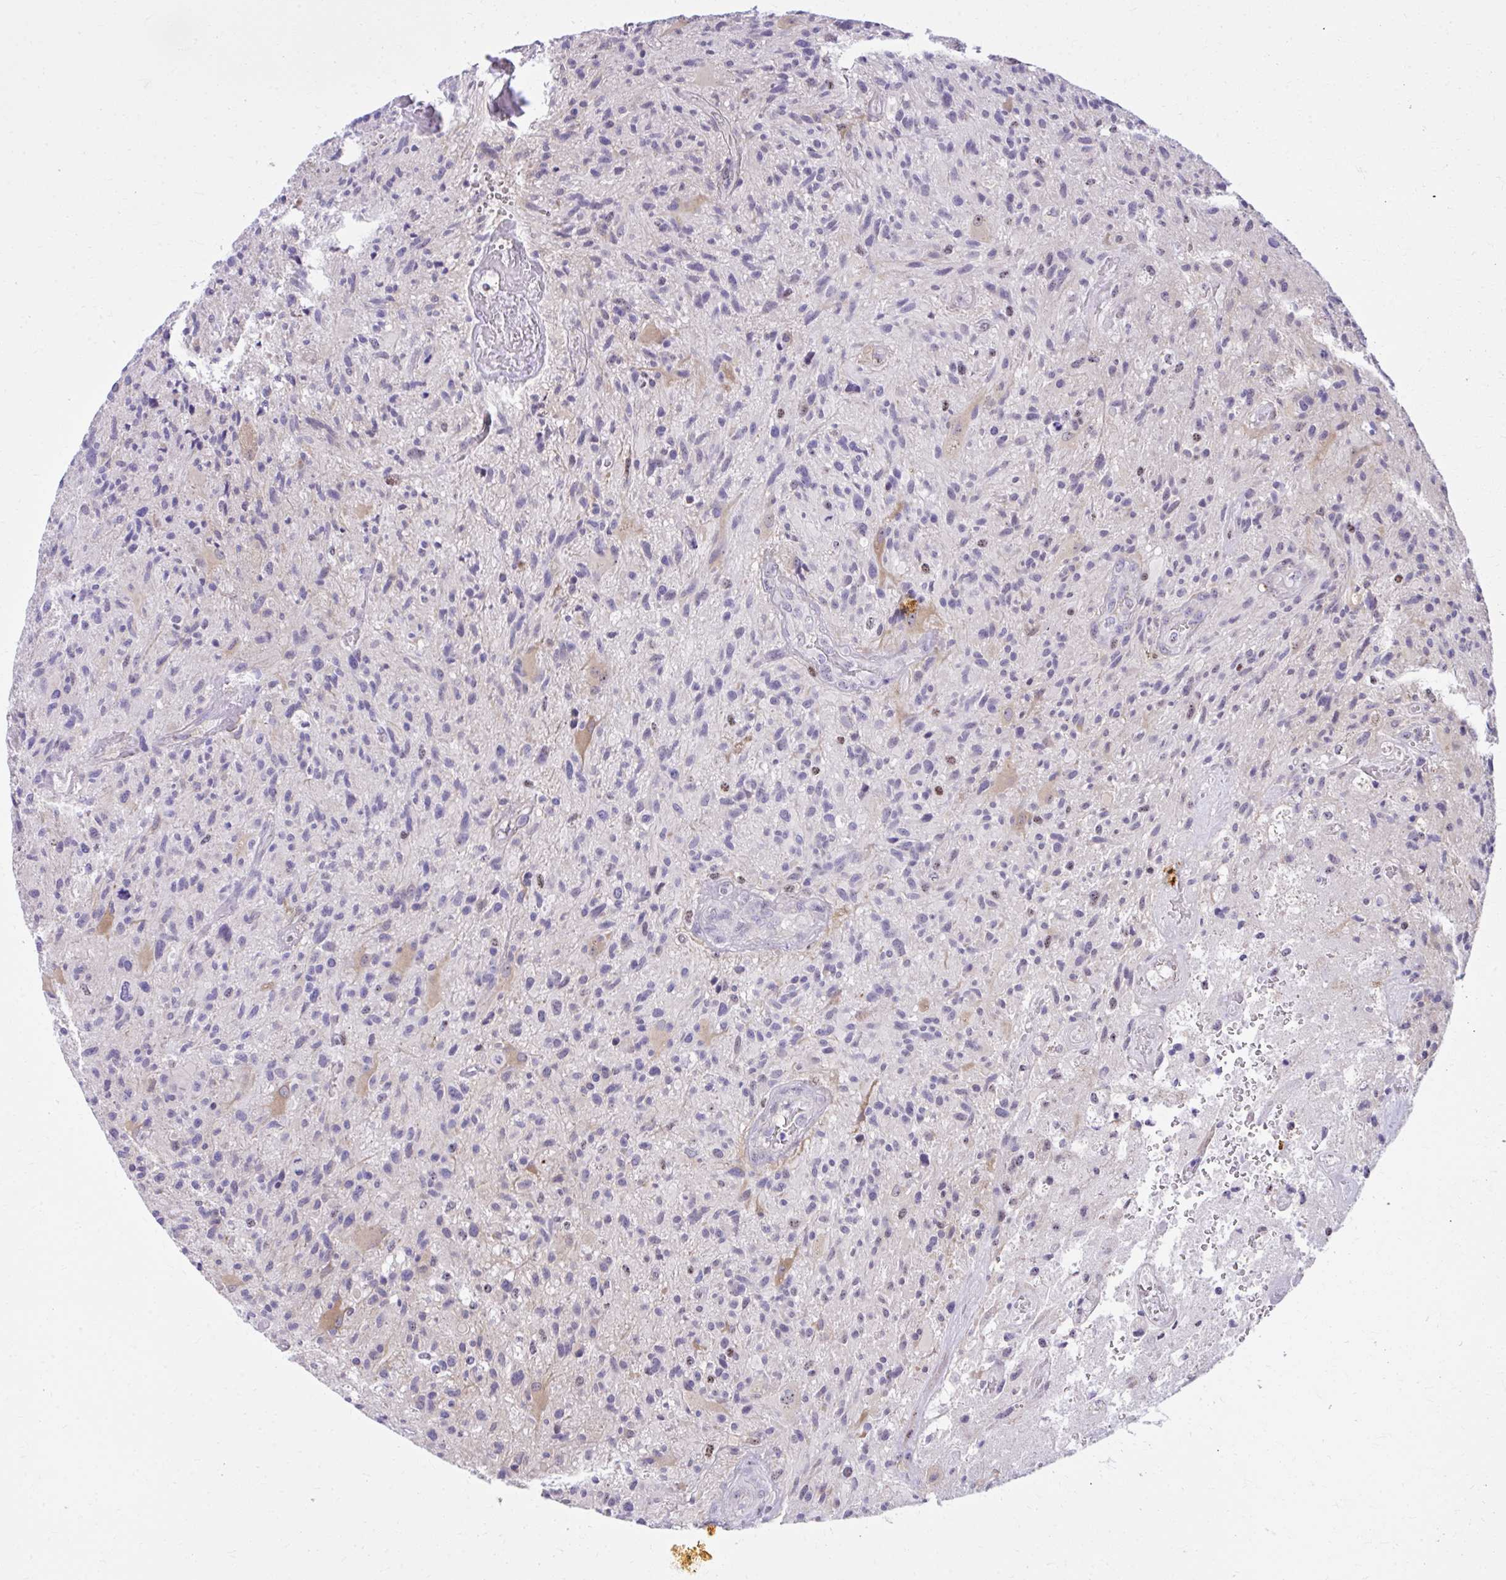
{"staining": {"intensity": "negative", "quantity": "none", "location": "none"}, "tissue": "glioma", "cell_type": "Tumor cells", "image_type": "cancer", "snomed": [{"axis": "morphology", "description": "Glioma, malignant, High grade"}, {"axis": "topography", "description": "Brain"}], "caption": "This micrograph is of glioma stained with immunohistochemistry (IHC) to label a protein in brown with the nuclei are counter-stained blue. There is no staining in tumor cells.", "gene": "RASL11B", "patient": {"sex": "female", "age": 70}}